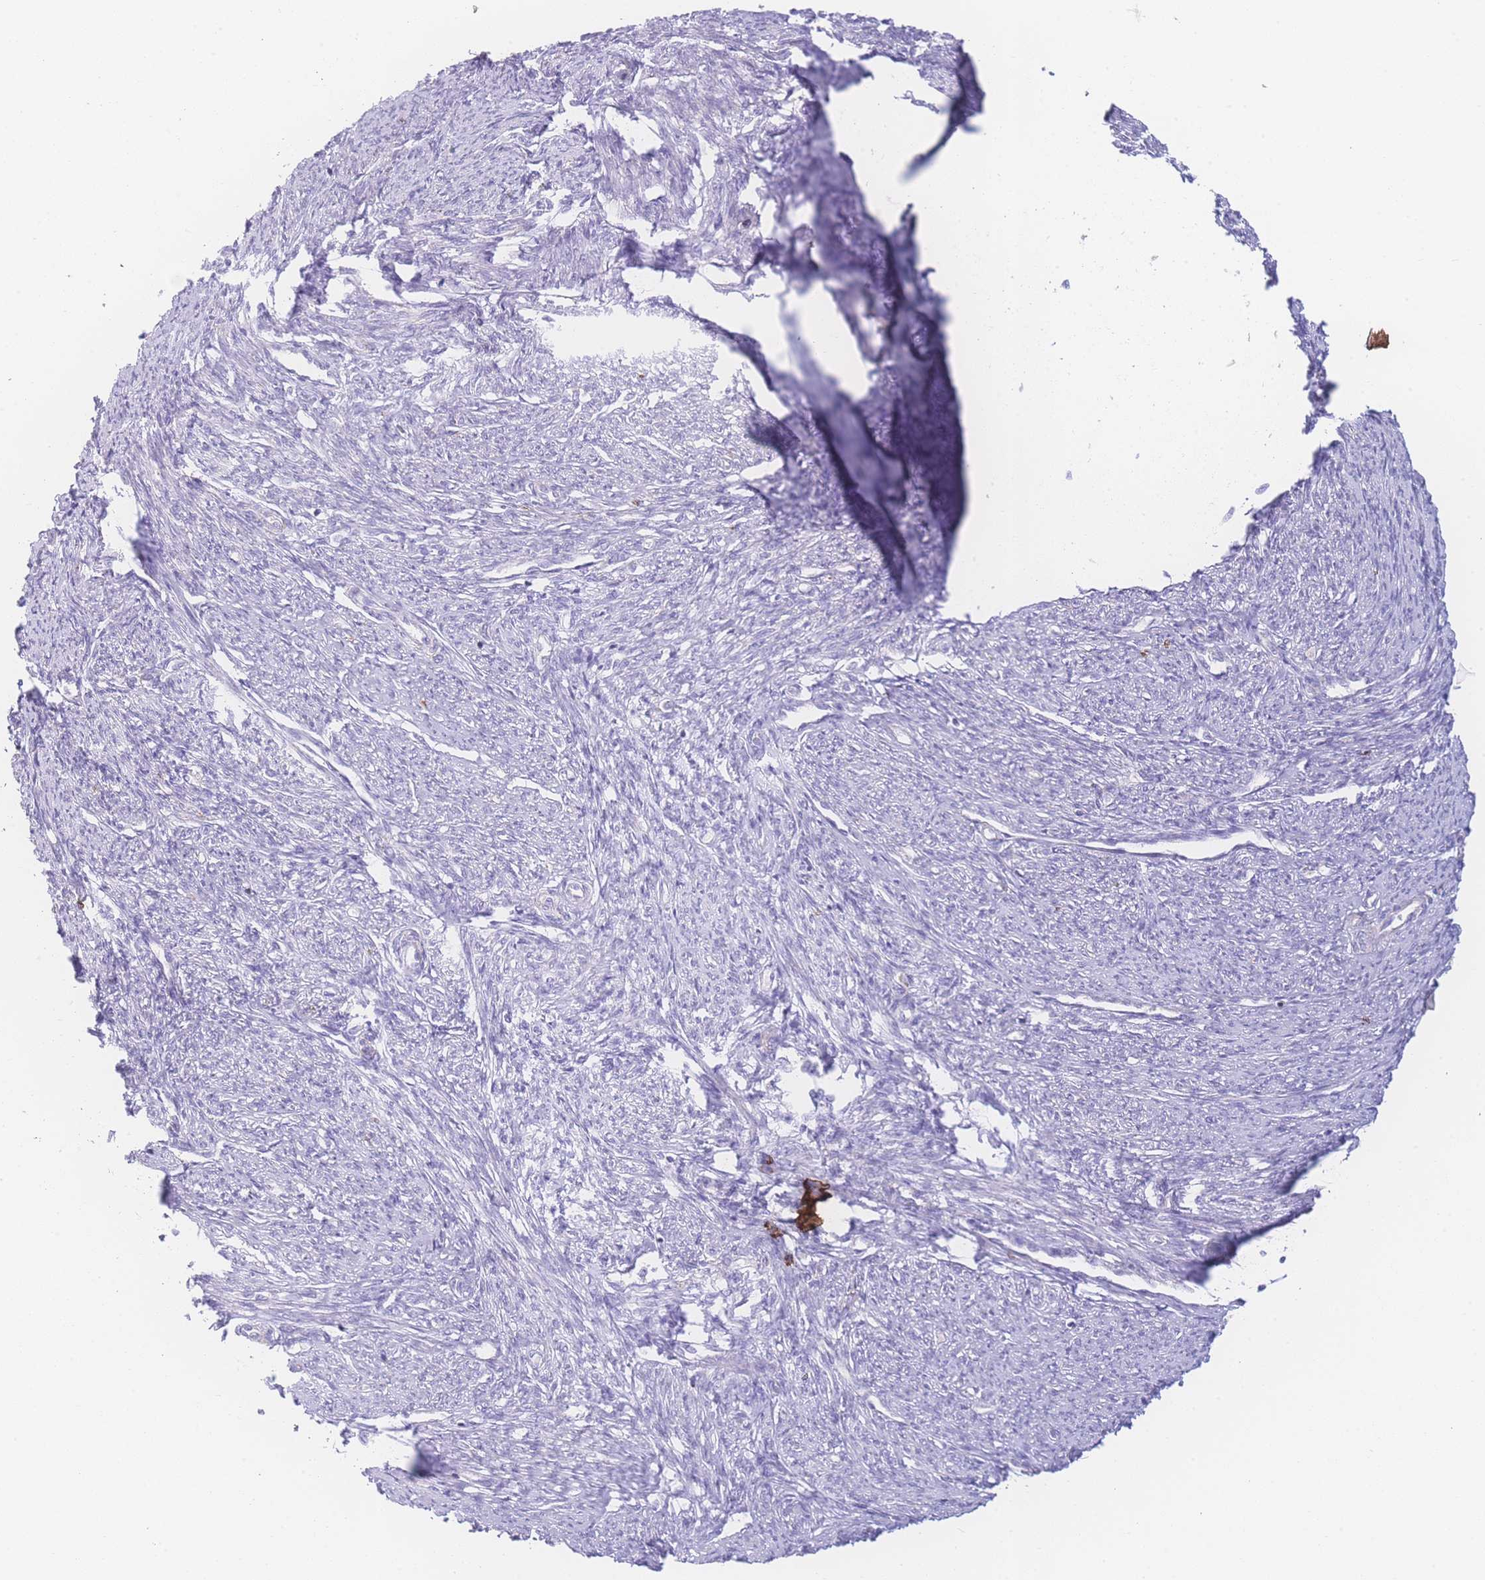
{"staining": {"intensity": "negative", "quantity": "none", "location": "none"}, "tissue": "smooth muscle", "cell_type": "Smooth muscle cells", "image_type": "normal", "snomed": [{"axis": "morphology", "description": "Normal tissue, NOS"}, {"axis": "topography", "description": "Smooth muscle"}, {"axis": "topography", "description": "Uterus"}], "caption": "The histopathology image demonstrates no significant staining in smooth muscle cells of smooth muscle. Brightfield microscopy of IHC stained with DAB (brown) and hematoxylin (blue), captured at high magnification.", "gene": "NBEAL1", "patient": {"sex": "female", "age": 59}}